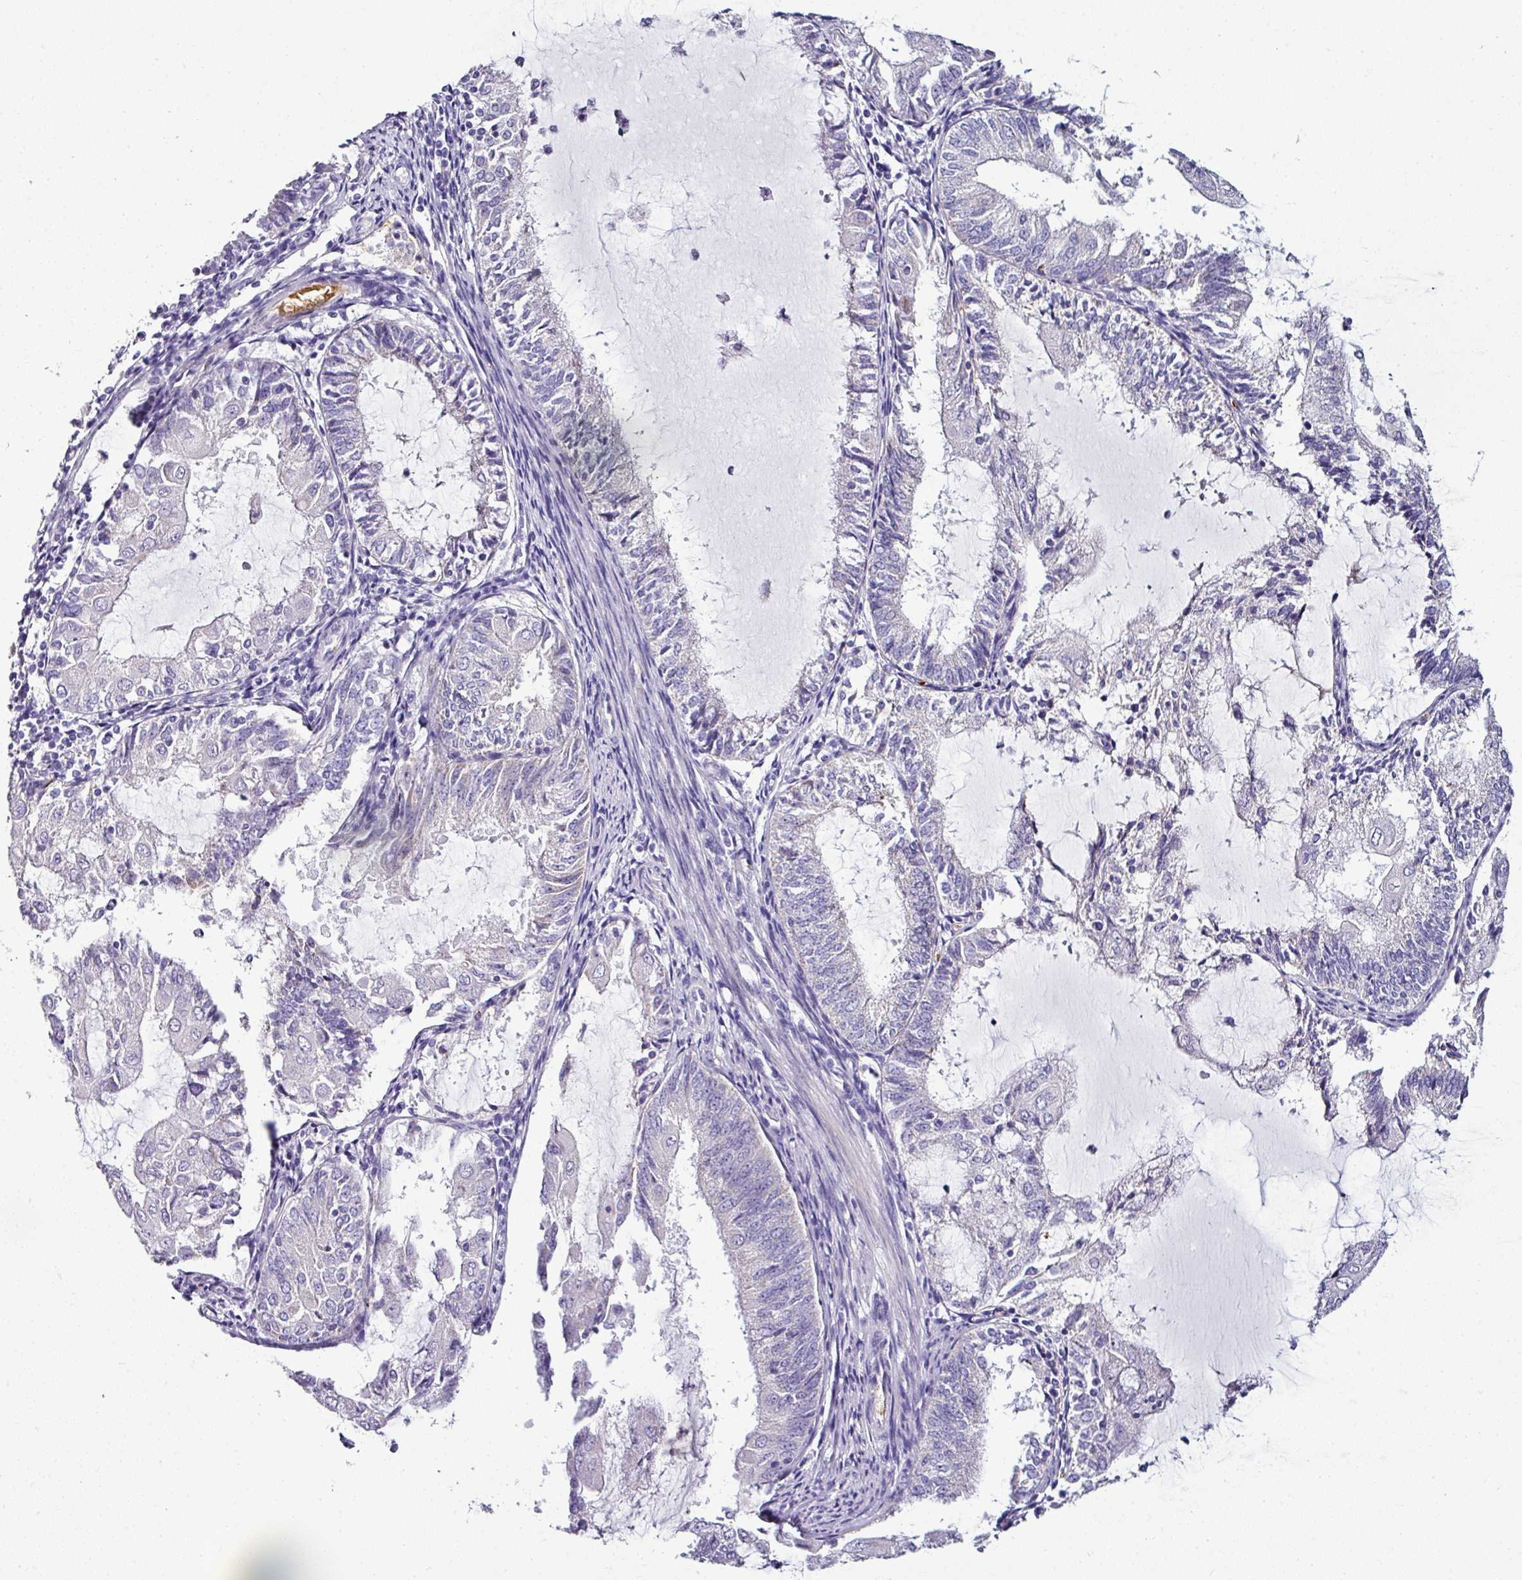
{"staining": {"intensity": "negative", "quantity": "none", "location": "none"}, "tissue": "endometrial cancer", "cell_type": "Tumor cells", "image_type": "cancer", "snomed": [{"axis": "morphology", "description": "Adenocarcinoma, NOS"}, {"axis": "topography", "description": "Endometrium"}], "caption": "A micrograph of human adenocarcinoma (endometrial) is negative for staining in tumor cells.", "gene": "NAPSA", "patient": {"sex": "female", "age": 81}}